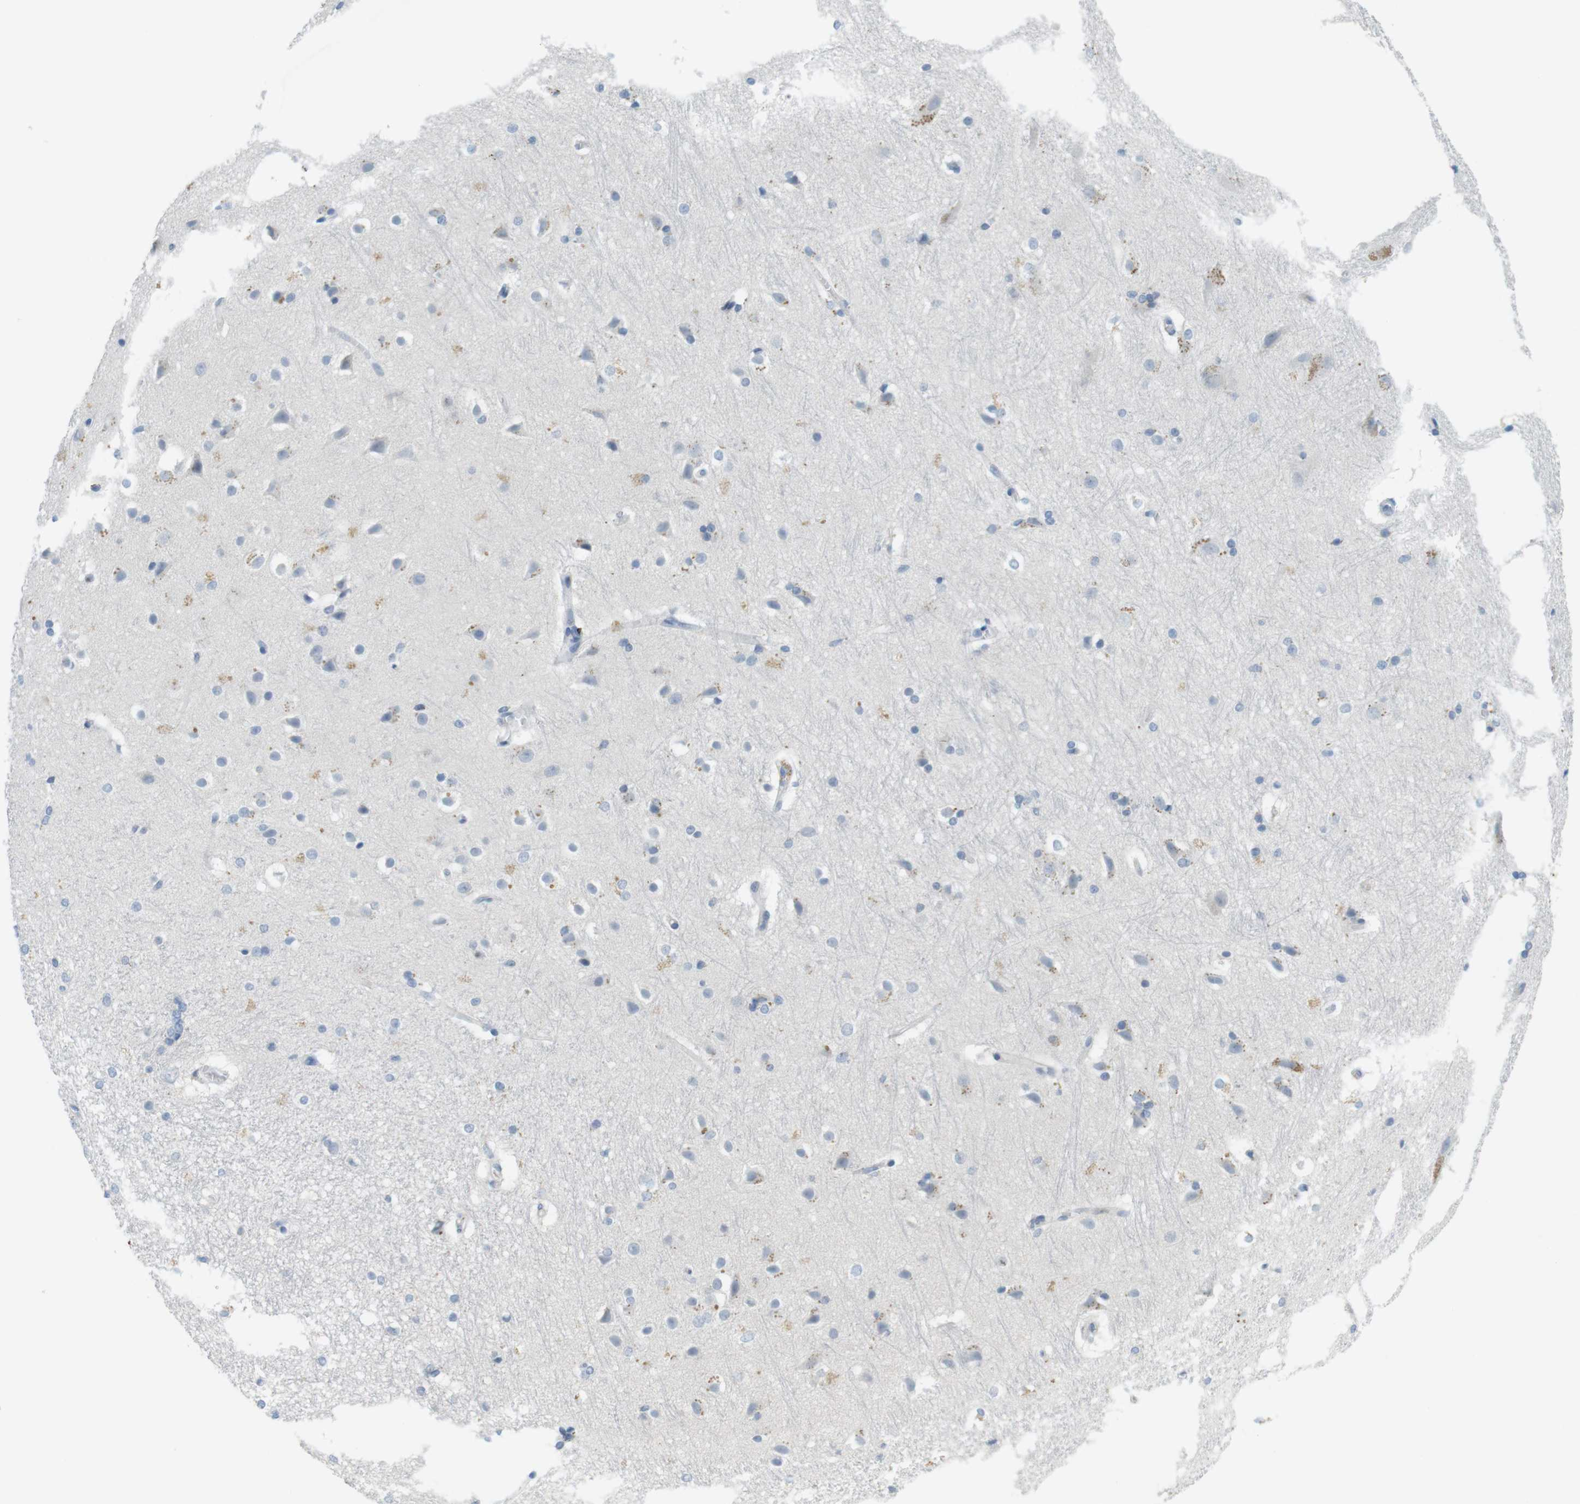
{"staining": {"intensity": "negative", "quantity": "none", "location": "none"}, "tissue": "hippocampus", "cell_type": "Glial cells", "image_type": "normal", "snomed": [{"axis": "morphology", "description": "Normal tissue, NOS"}, {"axis": "topography", "description": "Hippocampus"}], "caption": "Immunohistochemistry of benign hippocampus demonstrates no expression in glial cells. (Brightfield microscopy of DAB (3,3'-diaminobenzidine) IHC at high magnification).", "gene": "MUC5B", "patient": {"sex": "female", "age": 19}}